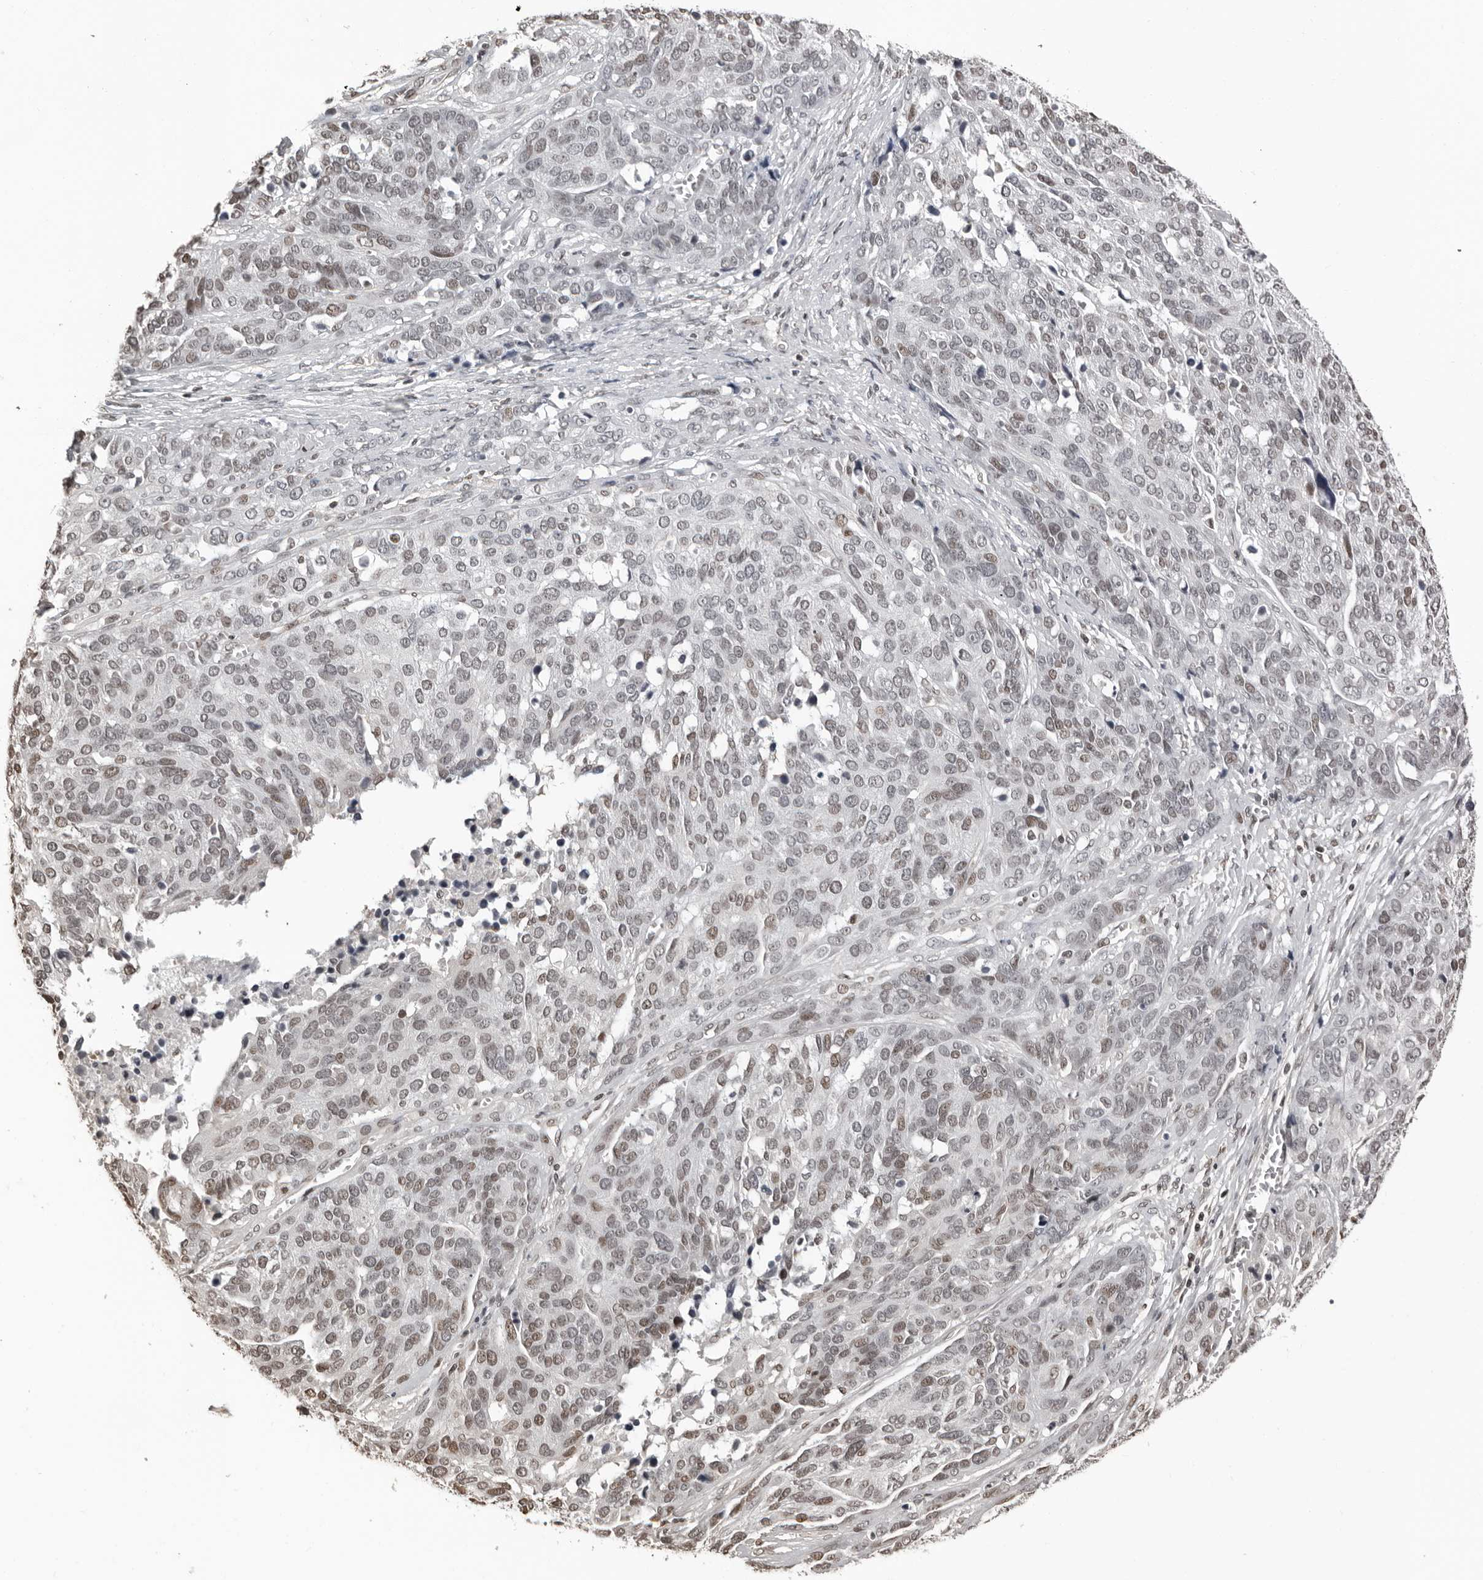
{"staining": {"intensity": "weak", "quantity": "<25%", "location": "nuclear"}, "tissue": "ovarian cancer", "cell_type": "Tumor cells", "image_type": "cancer", "snomed": [{"axis": "morphology", "description": "Cystadenocarcinoma, serous, NOS"}, {"axis": "topography", "description": "Ovary"}], "caption": "This is an IHC photomicrograph of human ovarian serous cystadenocarcinoma. There is no staining in tumor cells.", "gene": "ORC1", "patient": {"sex": "female", "age": 44}}